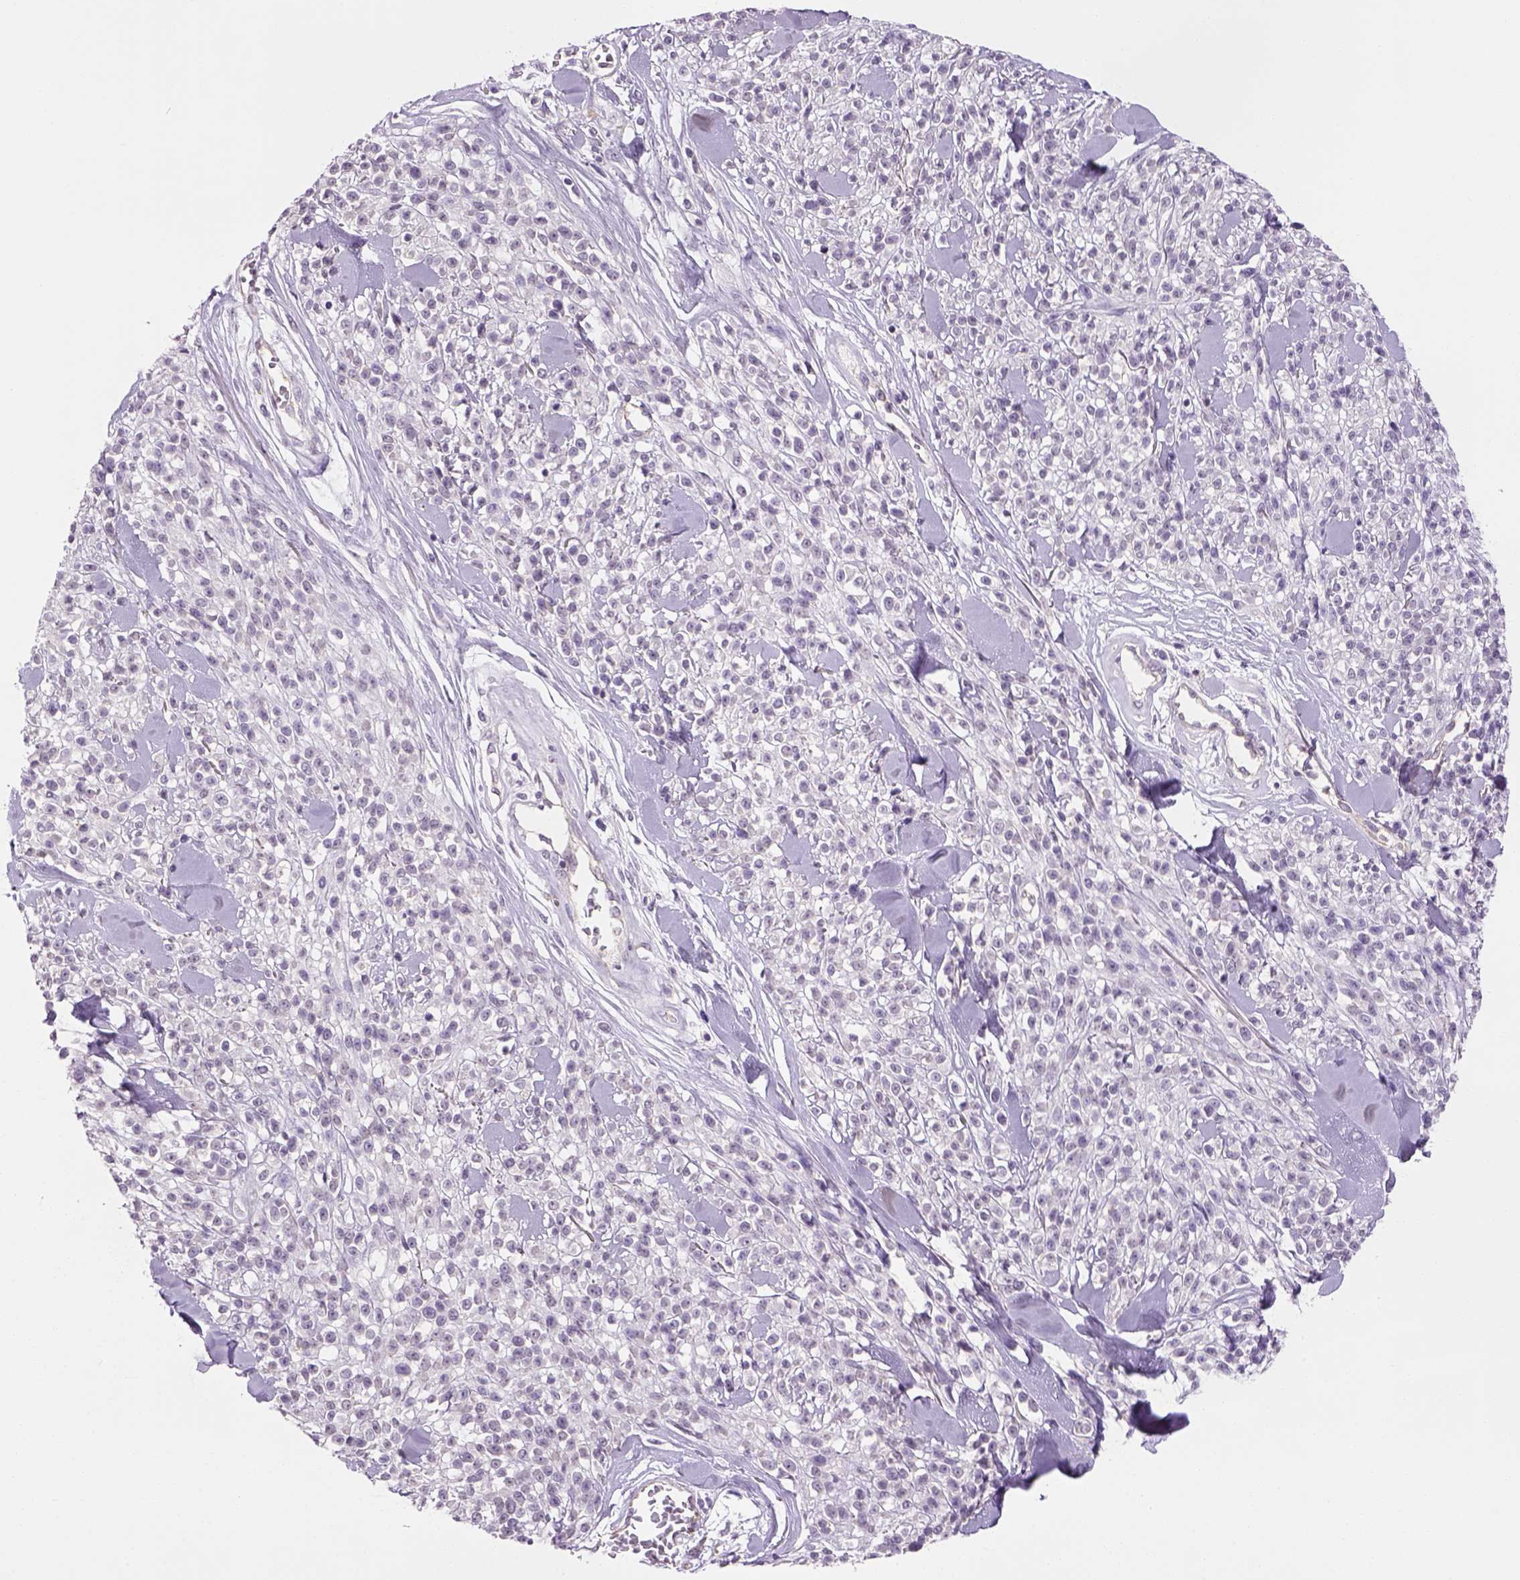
{"staining": {"intensity": "negative", "quantity": "none", "location": "none"}, "tissue": "melanoma", "cell_type": "Tumor cells", "image_type": "cancer", "snomed": [{"axis": "morphology", "description": "Malignant melanoma, NOS"}, {"axis": "topography", "description": "Skin"}, {"axis": "topography", "description": "Skin of trunk"}], "caption": "There is no significant positivity in tumor cells of malignant melanoma. (Brightfield microscopy of DAB (3,3'-diaminobenzidine) immunohistochemistry (IHC) at high magnification).", "gene": "PRRT1", "patient": {"sex": "male", "age": 74}}